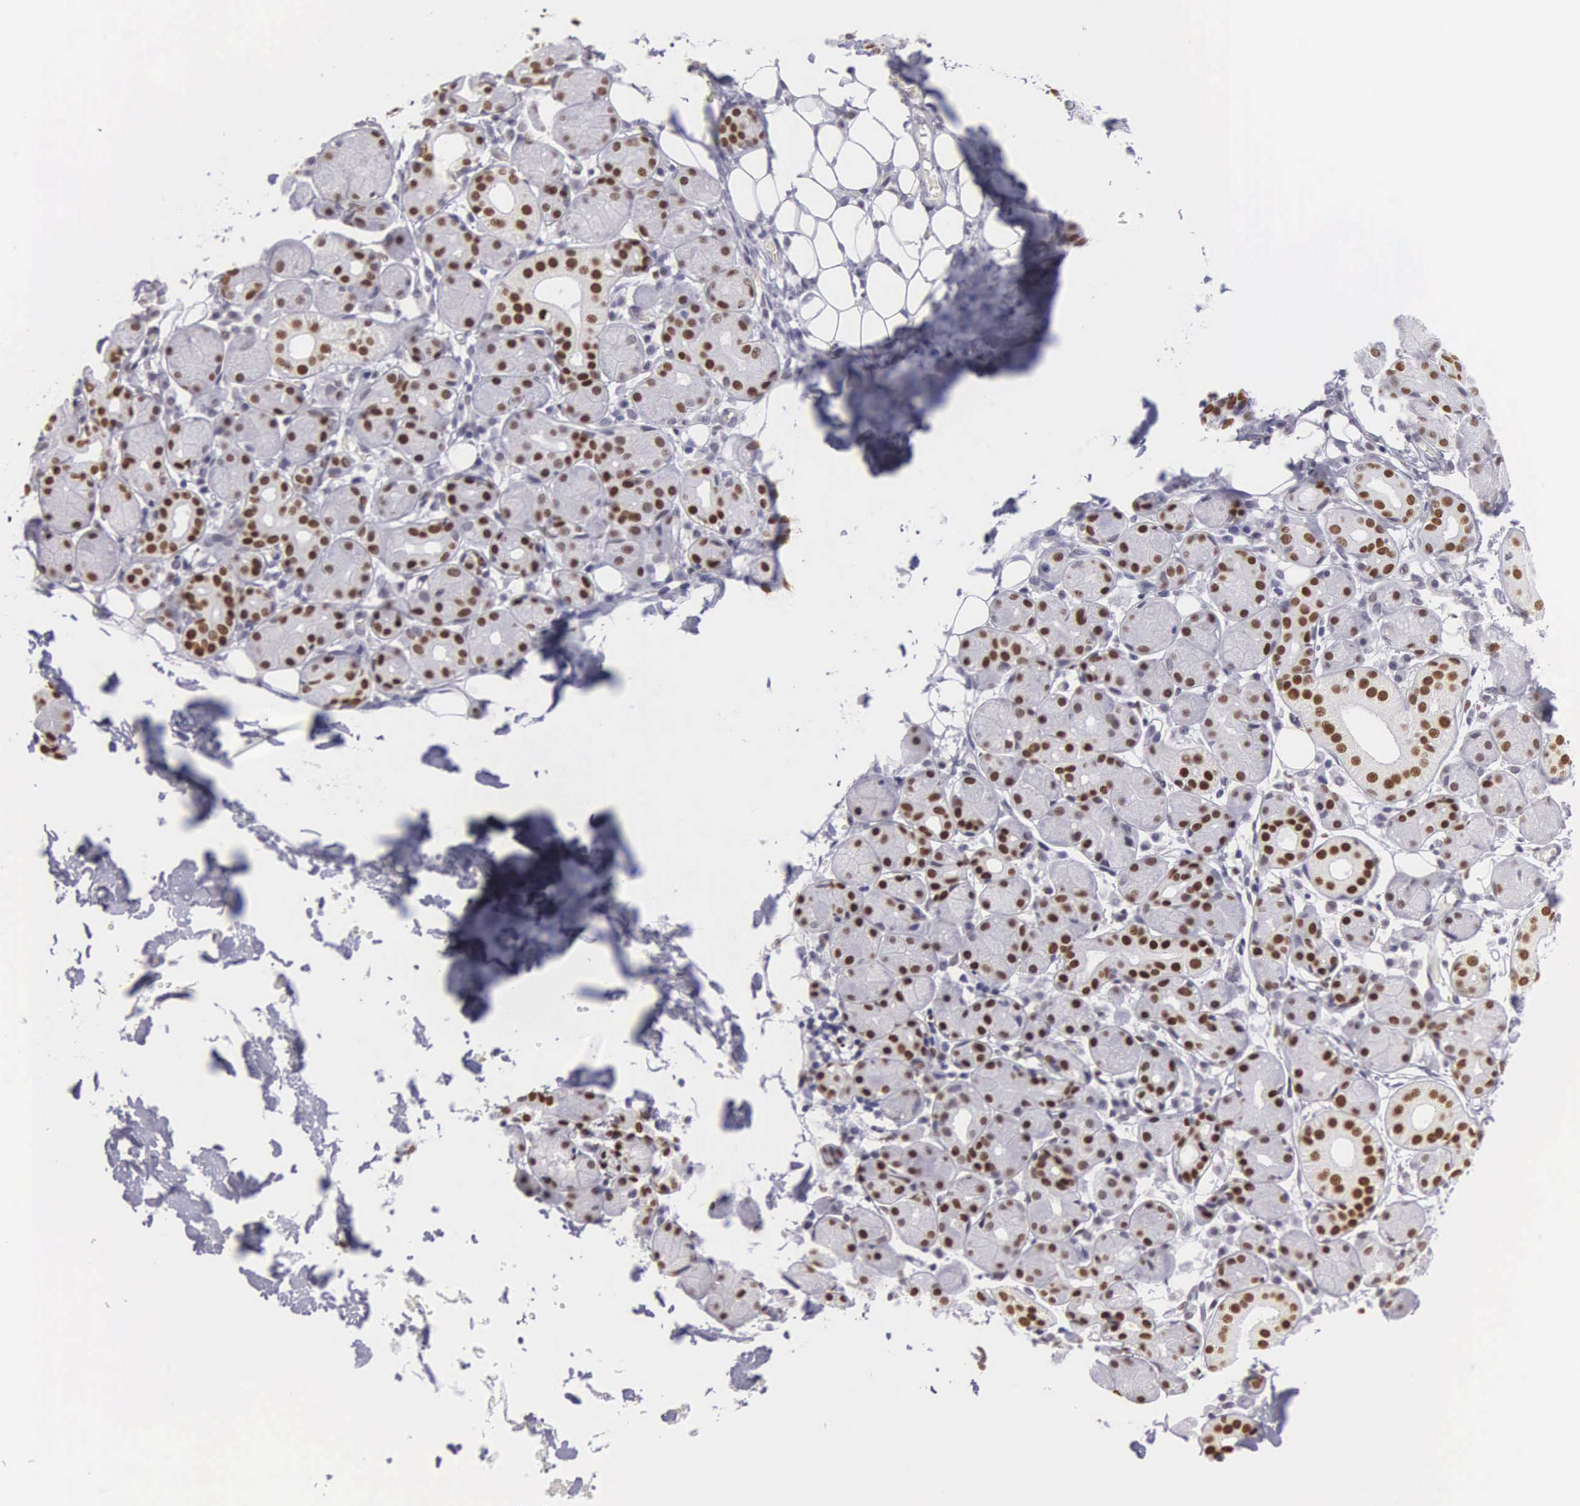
{"staining": {"intensity": "moderate", "quantity": ">75%", "location": "nuclear"}, "tissue": "salivary gland", "cell_type": "Glandular cells", "image_type": "normal", "snomed": [{"axis": "morphology", "description": "Normal tissue, NOS"}, {"axis": "topography", "description": "Salivary gland"}, {"axis": "topography", "description": "Peripheral nerve tissue"}], "caption": "Salivary gland stained for a protein shows moderate nuclear positivity in glandular cells. (DAB = brown stain, brightfield microscopy at high magnification).", "gene": "ETV6", "patient": {"sex": "male", "age": 62}}